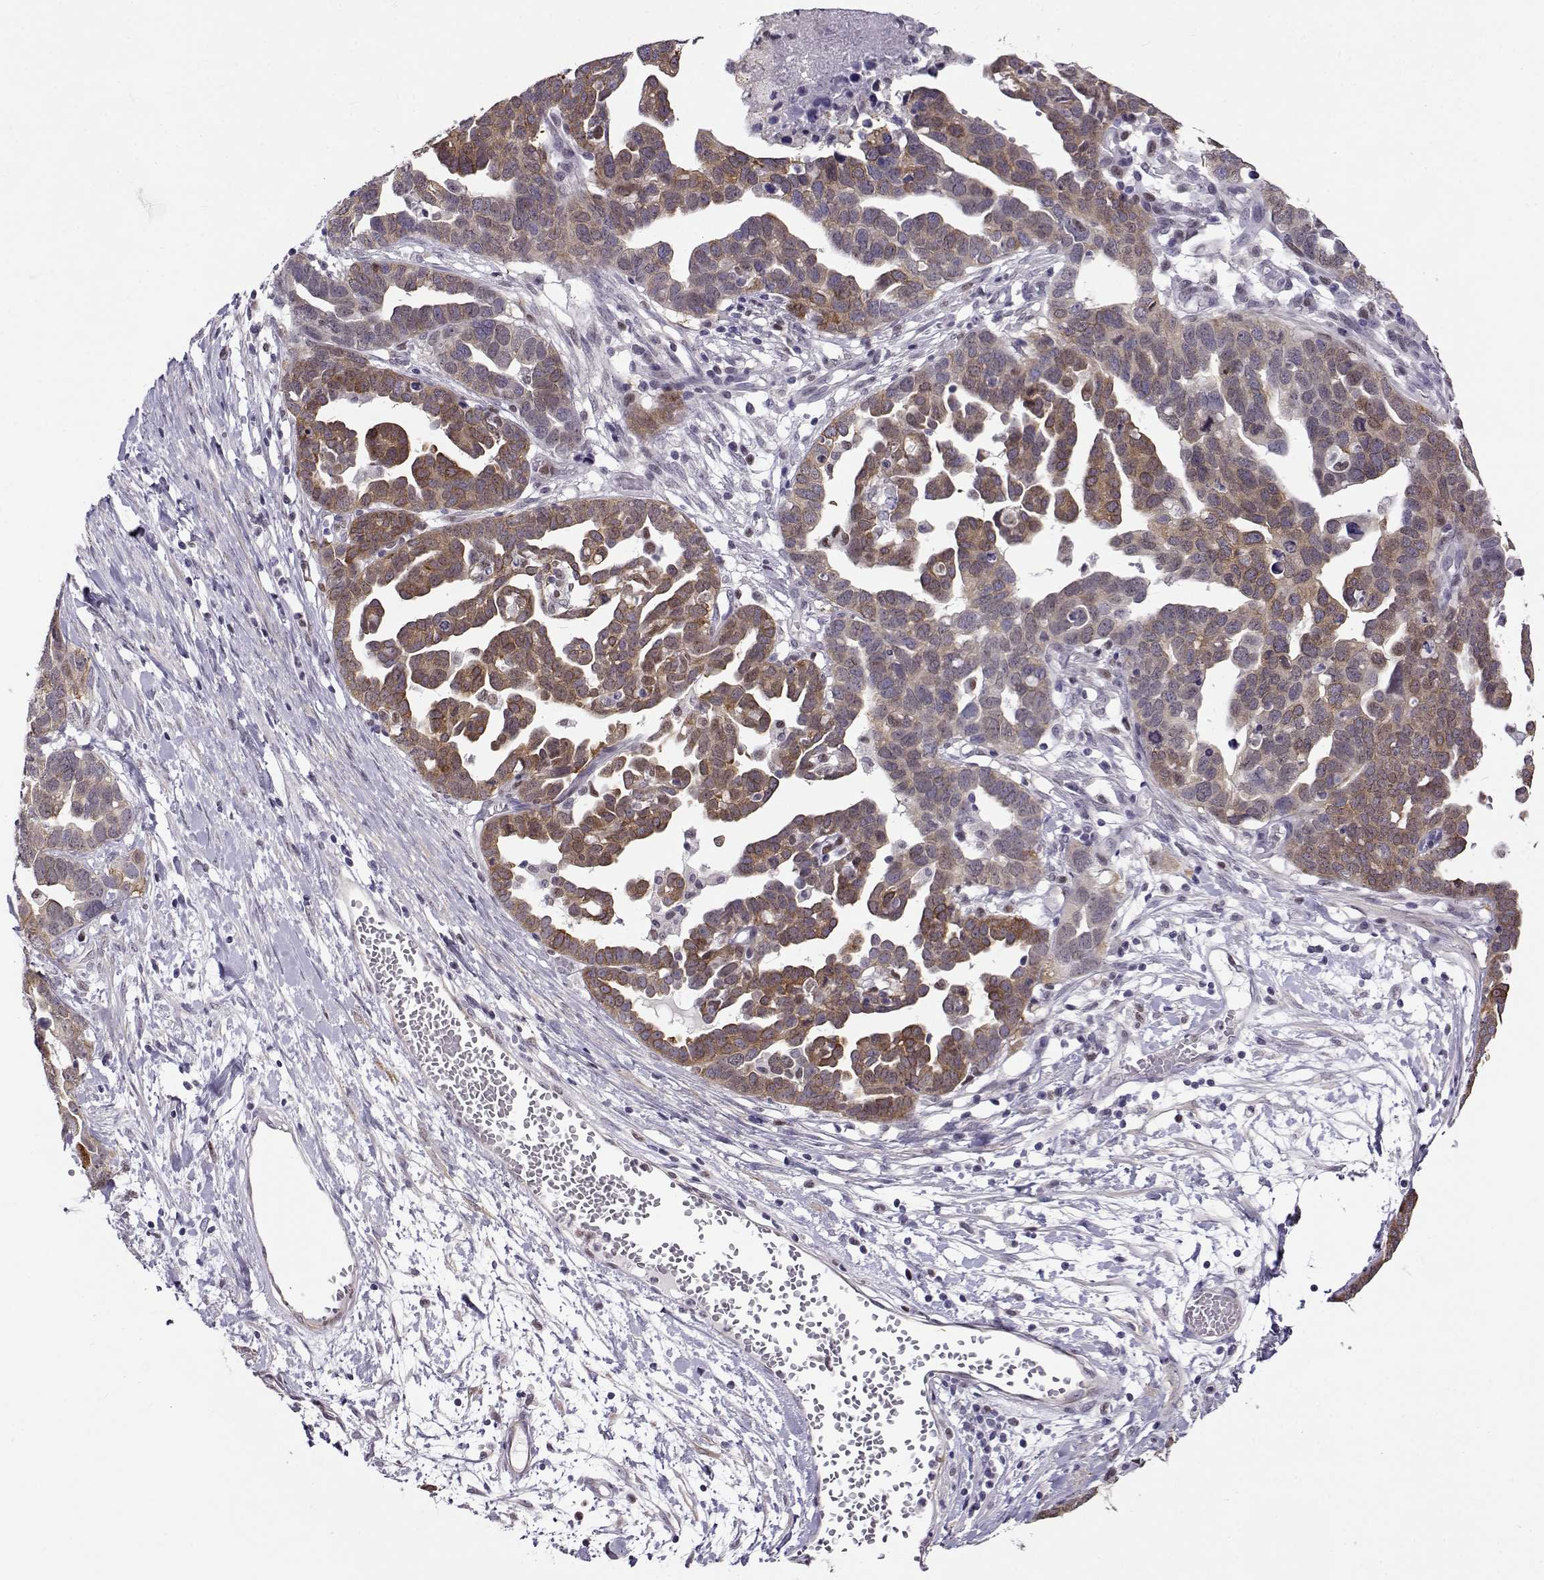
{"staining": {"intensity": "moderate", "quantity": "25%-75%", "location": "cytoplasmic/membranous"}, "tissue": "ovarian cancer", "cell_type": "Tumor cells", "image_type": "cancer", "snomed": [{"axis": "morphology", "description": "Cystadenocarcinoma, serous, NOS"}, {"axis": "topography", "description": "Ovary"}], "caption": "A medium amount of moderate cytoplasmic/membranous positivity is identified in about 25%-75% of tumor cells in ovarian serous cystadenocarcinoma tissue.", "gene": "BACH1", "patient": {"sex": "female", "age": 54}}